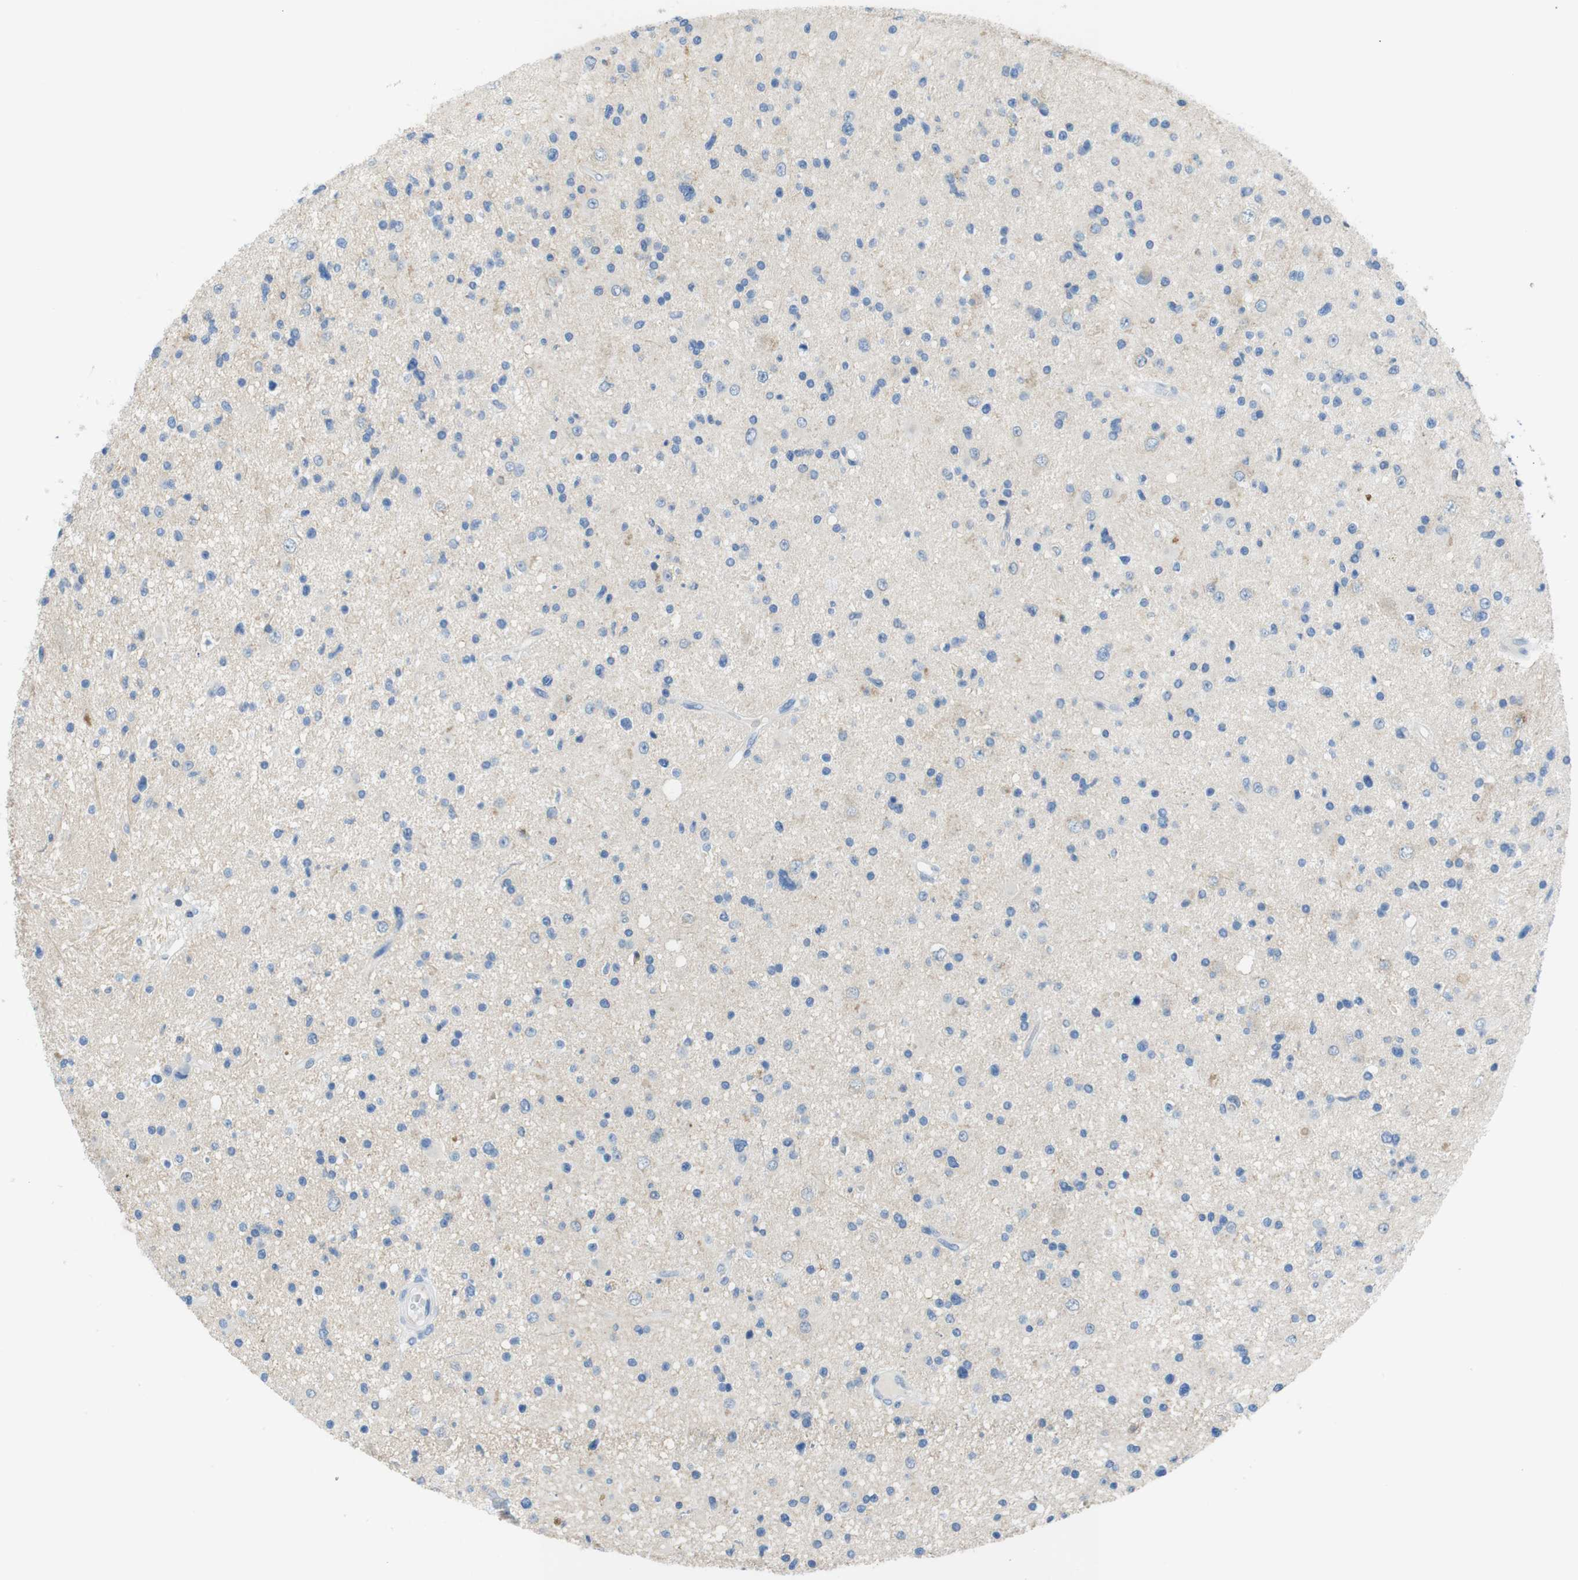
{"staining": {"intensity": "negative", "quantity": "none", "location": "none"}, "tissue": "glioma", "cell_type": "Tumor cells", "image_type": "cancer", "snomed": [{"axis": "morphology", "description": "Glioma, malignant, High grade"}, {"axis": "topography", "description": "Brain"}], "caption": "Immunohistochemistry image of neoplastic tissue: glioma stained with DAB (3,3'-diaminobenzidine) shows no significant protein expression in tumor cells. Brightfield microscopy of IHC stained with DAB (3,3'-diaminobenzidine) (brown) and hematoxylin (blue), captured at high magnification.", "gene": "TJP3", "patient": {"sex": "male", "age": 33}}